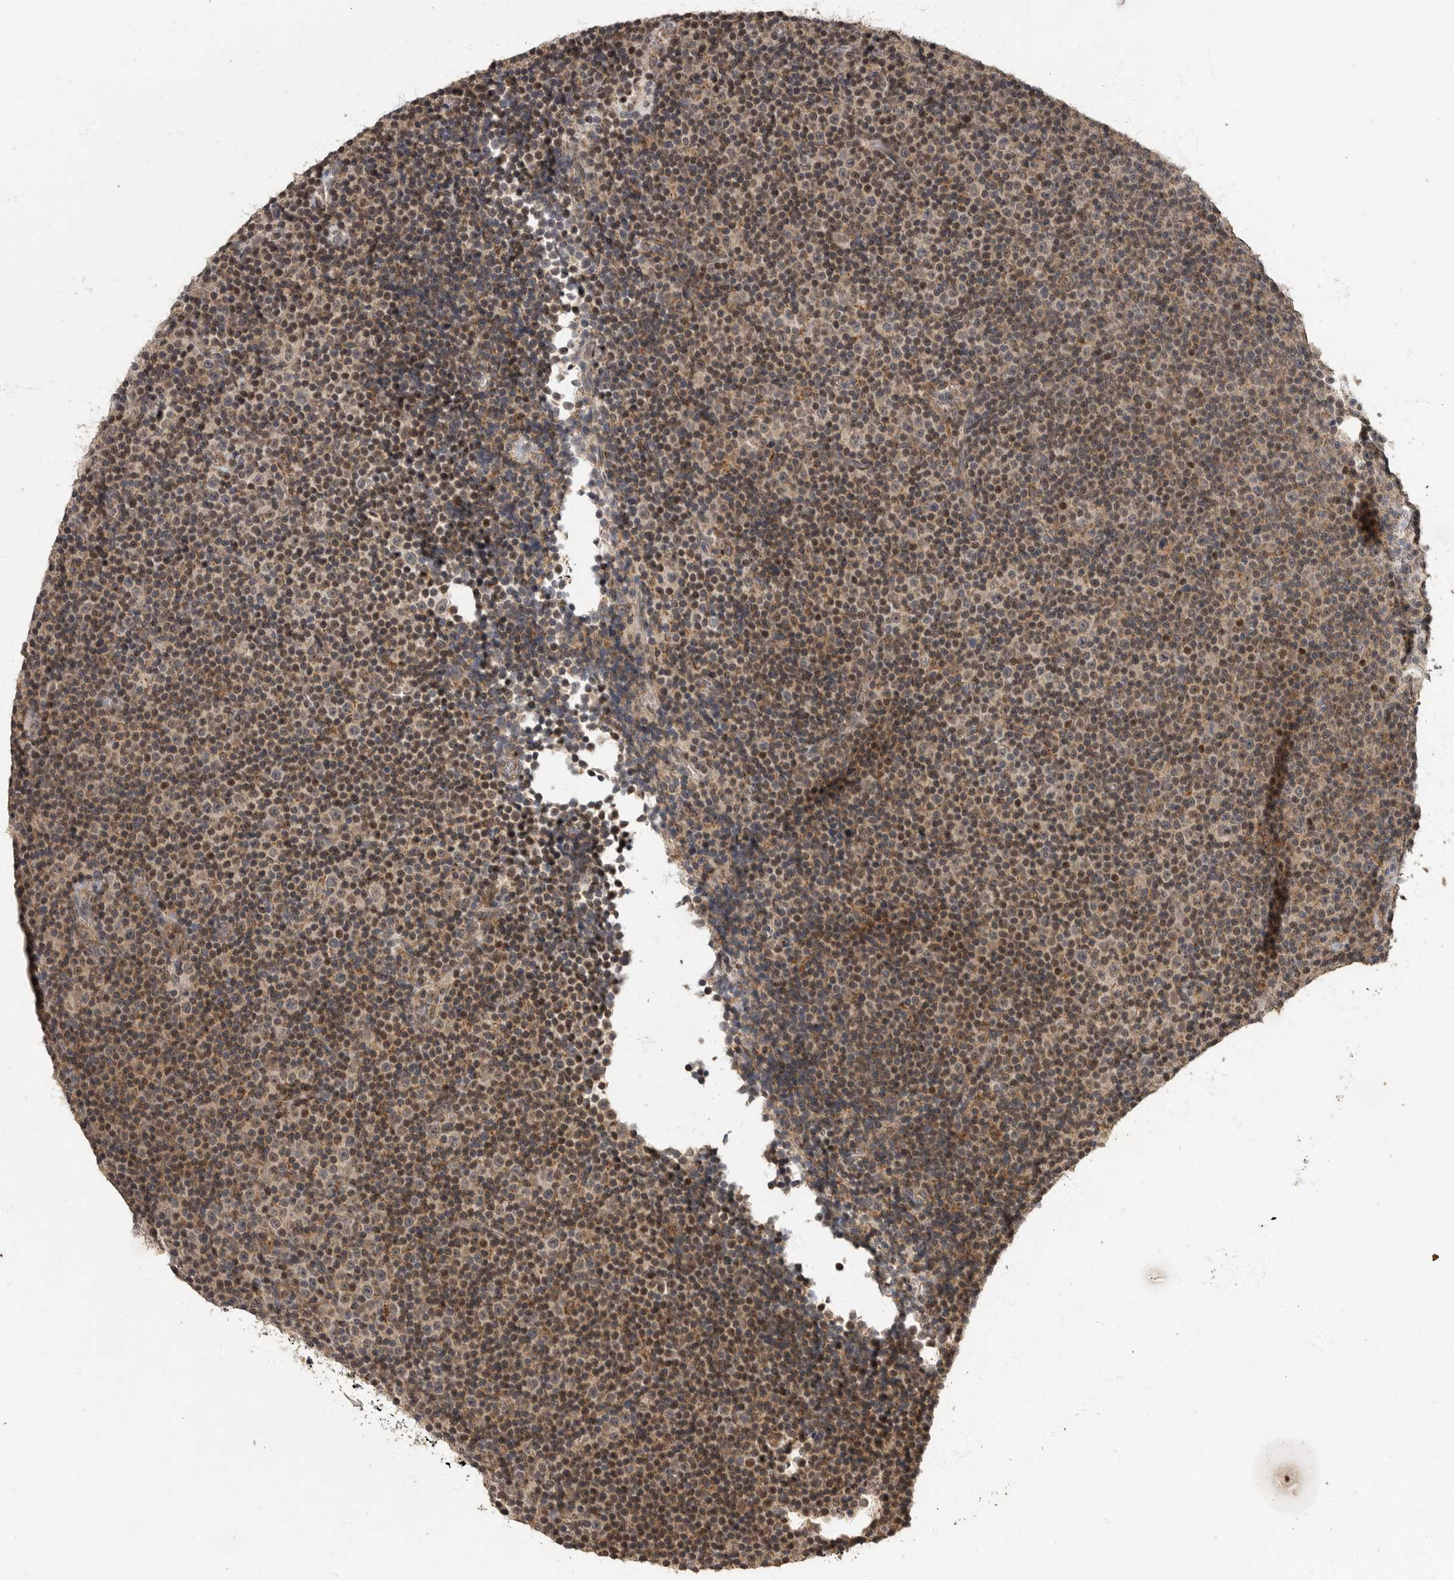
{"staining": {"intensity": "negative", "quantity": "none", "location": "none"}, "tissue": "lymphoma", "cell_type": "Tumor cells", "image_type": "cancer", "snomed": [{"axis": "morphology", "description": "Malignant lymphoma, non-Hodgkin's type, Low grade"}, {"axis": "topography", "description": "Lymph node"}], "caption": "A high-resolution micrograph shows immunohistochemistry staining of lymphoma, which shows no significant positivity in tumor cells.", "gene": "MAFG", "patient": {"sex": "female", "age": 67}}